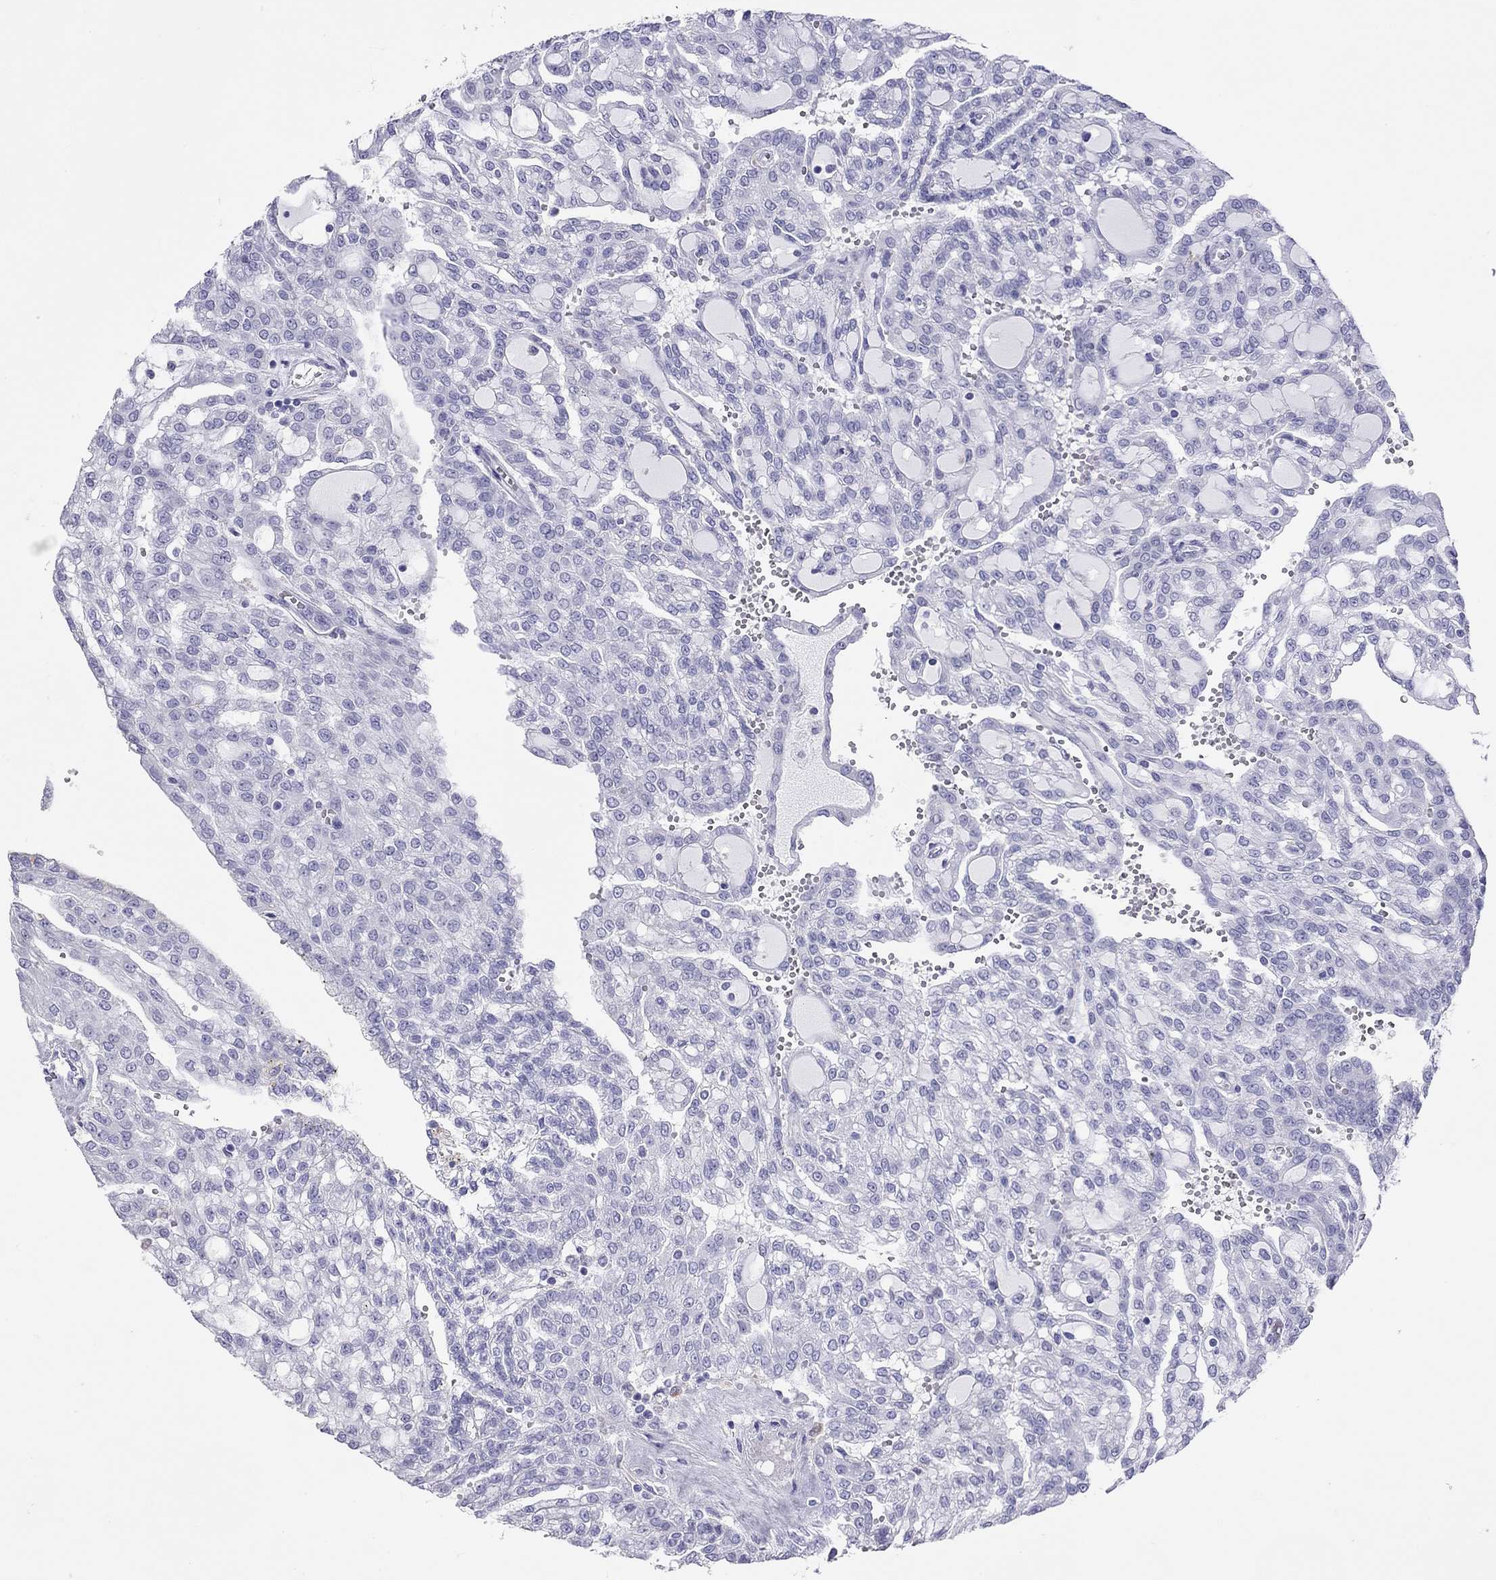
{"staining": {"intensity": "negative", "quantity": "none", "location": "none"}, "tissue": "renal cancer", "cell_type": "Tumor cells", "image_type": "cancer", "snomed": [{"axis": "morphology", "description": "Adenocarcinoma, NOS"}, {"axis": "topography", "description": "Kidney"}], "caption": "An immunohistochemistry (IHC) histopathology image of adenocarcinoma (renal) is shown. There is no staining in tumor cells of adenocarcinoma (renal).", "gene": "HLA-DQB2", "patient": {"sex": "male", "age": 63}}